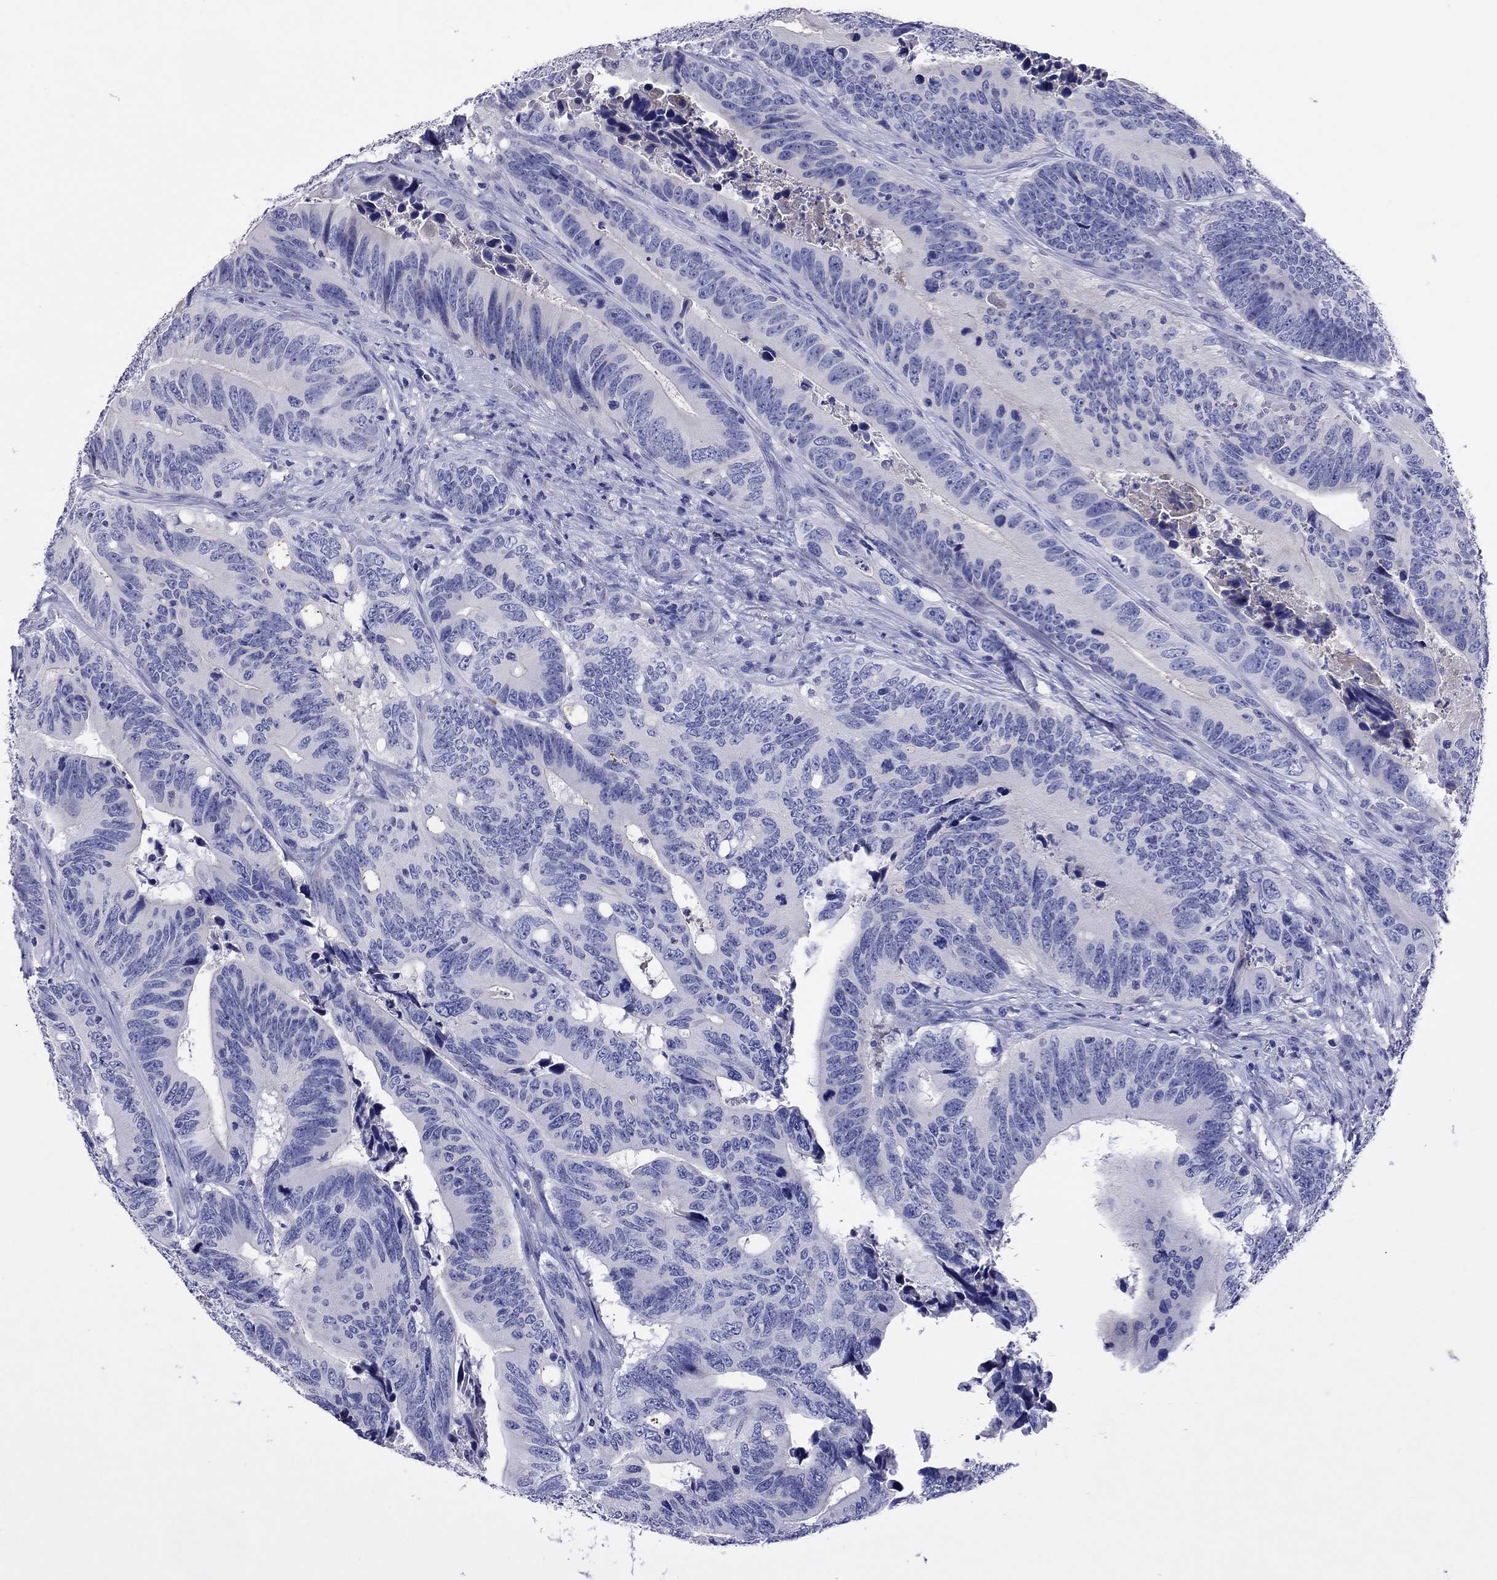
{"staining": {"intensity": "negative", "quantity": "none", "location": "none"}, "tissue": "colorectal cancer", "cell_type": "Tumor cells", "image_type": "cancer", "snomed": [{"axis": "morphology", "description": "Adenocarcinoma, NOS"}, {"axis": "topography", "description": "Colon"}], "caption": "An immunohistochemistry photomicrograph of colorectal cancer (adenocarcinoma) is shown. There is no staining in tumor cells of colorectal cancer (adenocarcinoma). The staining is performed using DAB brown chromogen with nuclei counter-stained in using hematoxylin.", "gene": "CALHM1", "patient": {"sex": "female", "age": 90}}